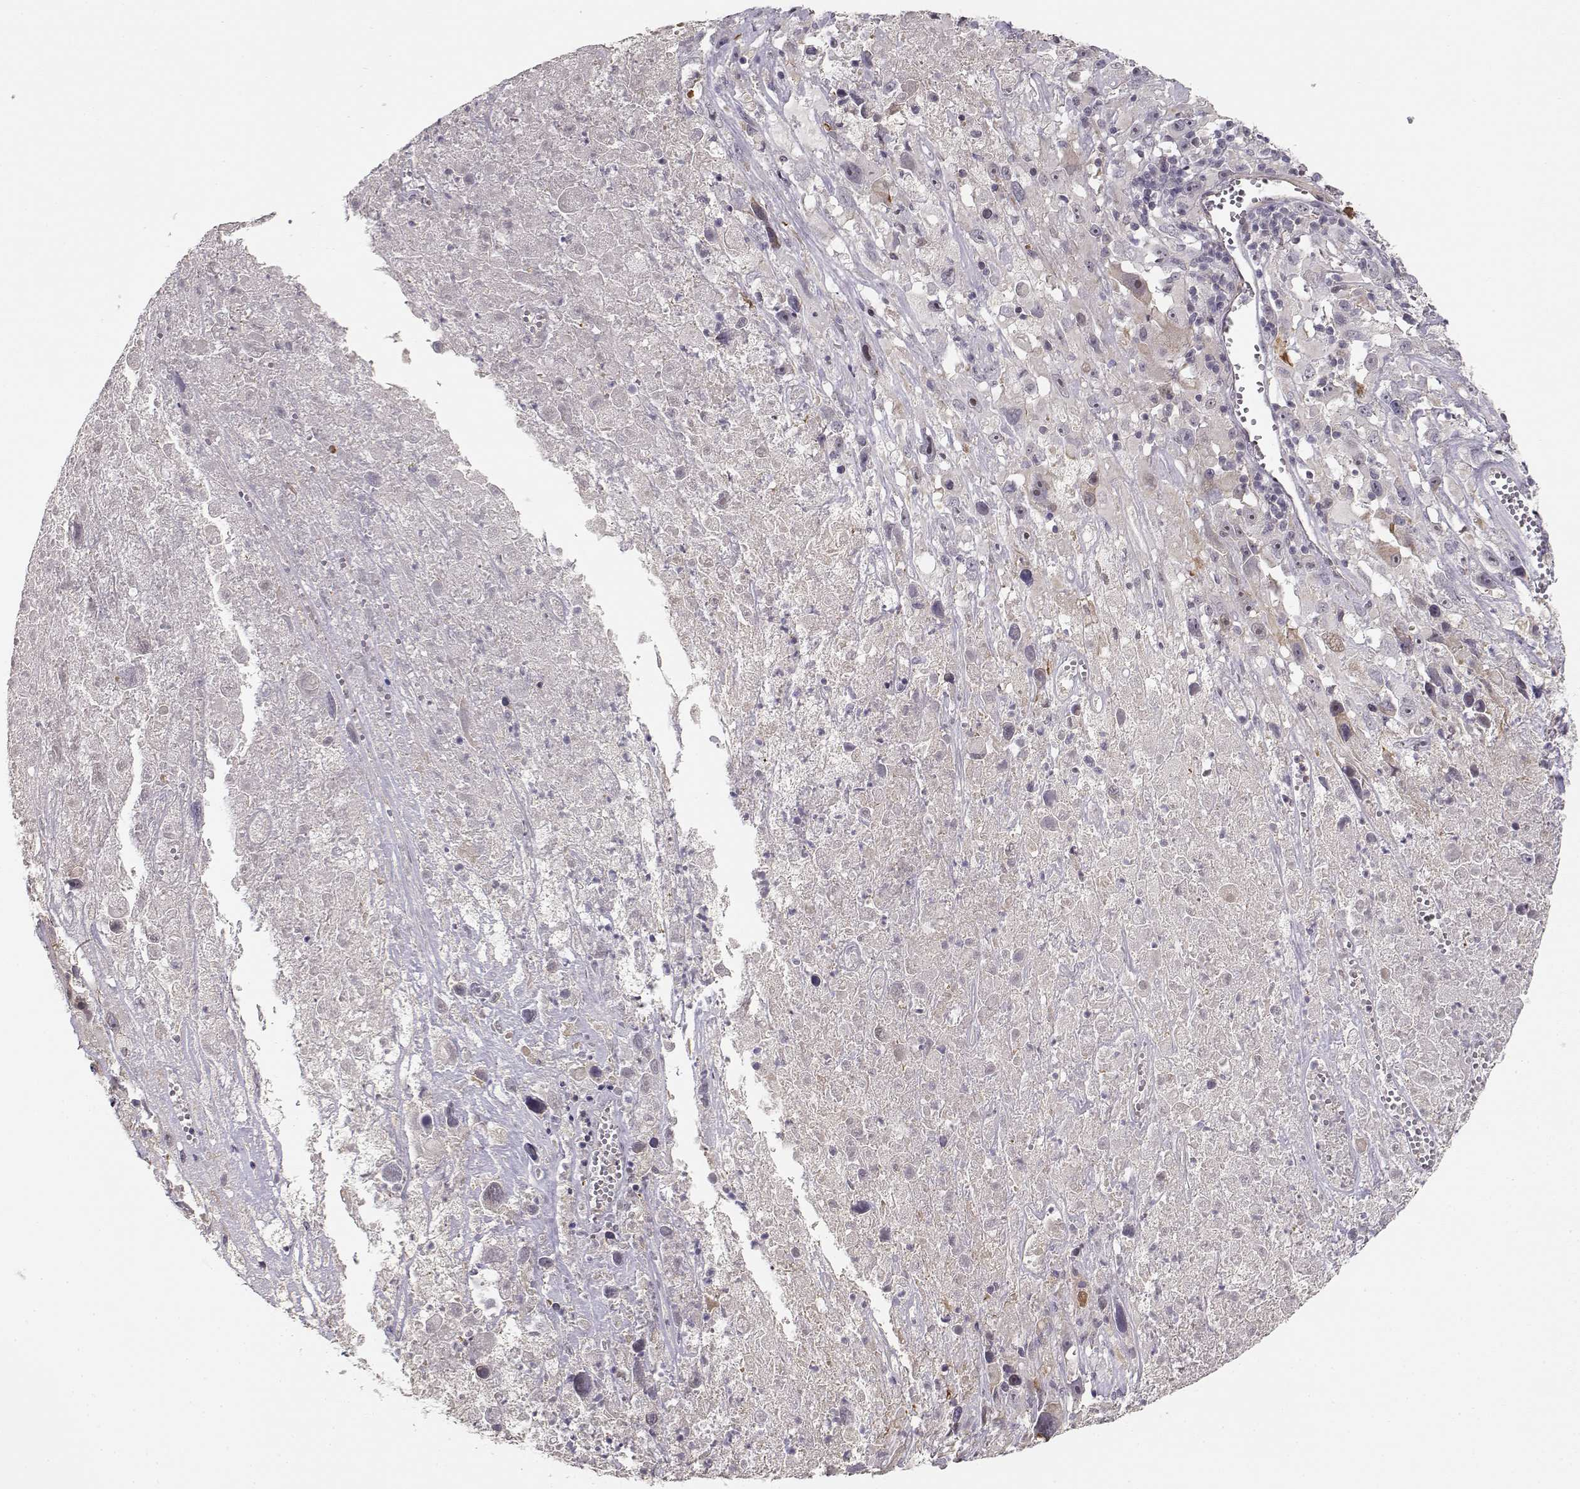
{"staining": {"intensity": "negative", "quantity": "none", "location": "none"}, "tissue": "melanoma", "cell_type": "Tumor cells", "image_type": "cancer", "snomed": [{"axis": "morphology", "description": "Malignant melanoma, Metastatic site"}, {"axis": "topography", "description": "Lymph node"}], "caption": "Immunohistochemistry of human malignant melanoma (metastatic site) shows no staining in tumor cells. Nuclei are stained in blue.", "gene": "RGS9BP", "patient": {"sex": "male", "age": 50}}